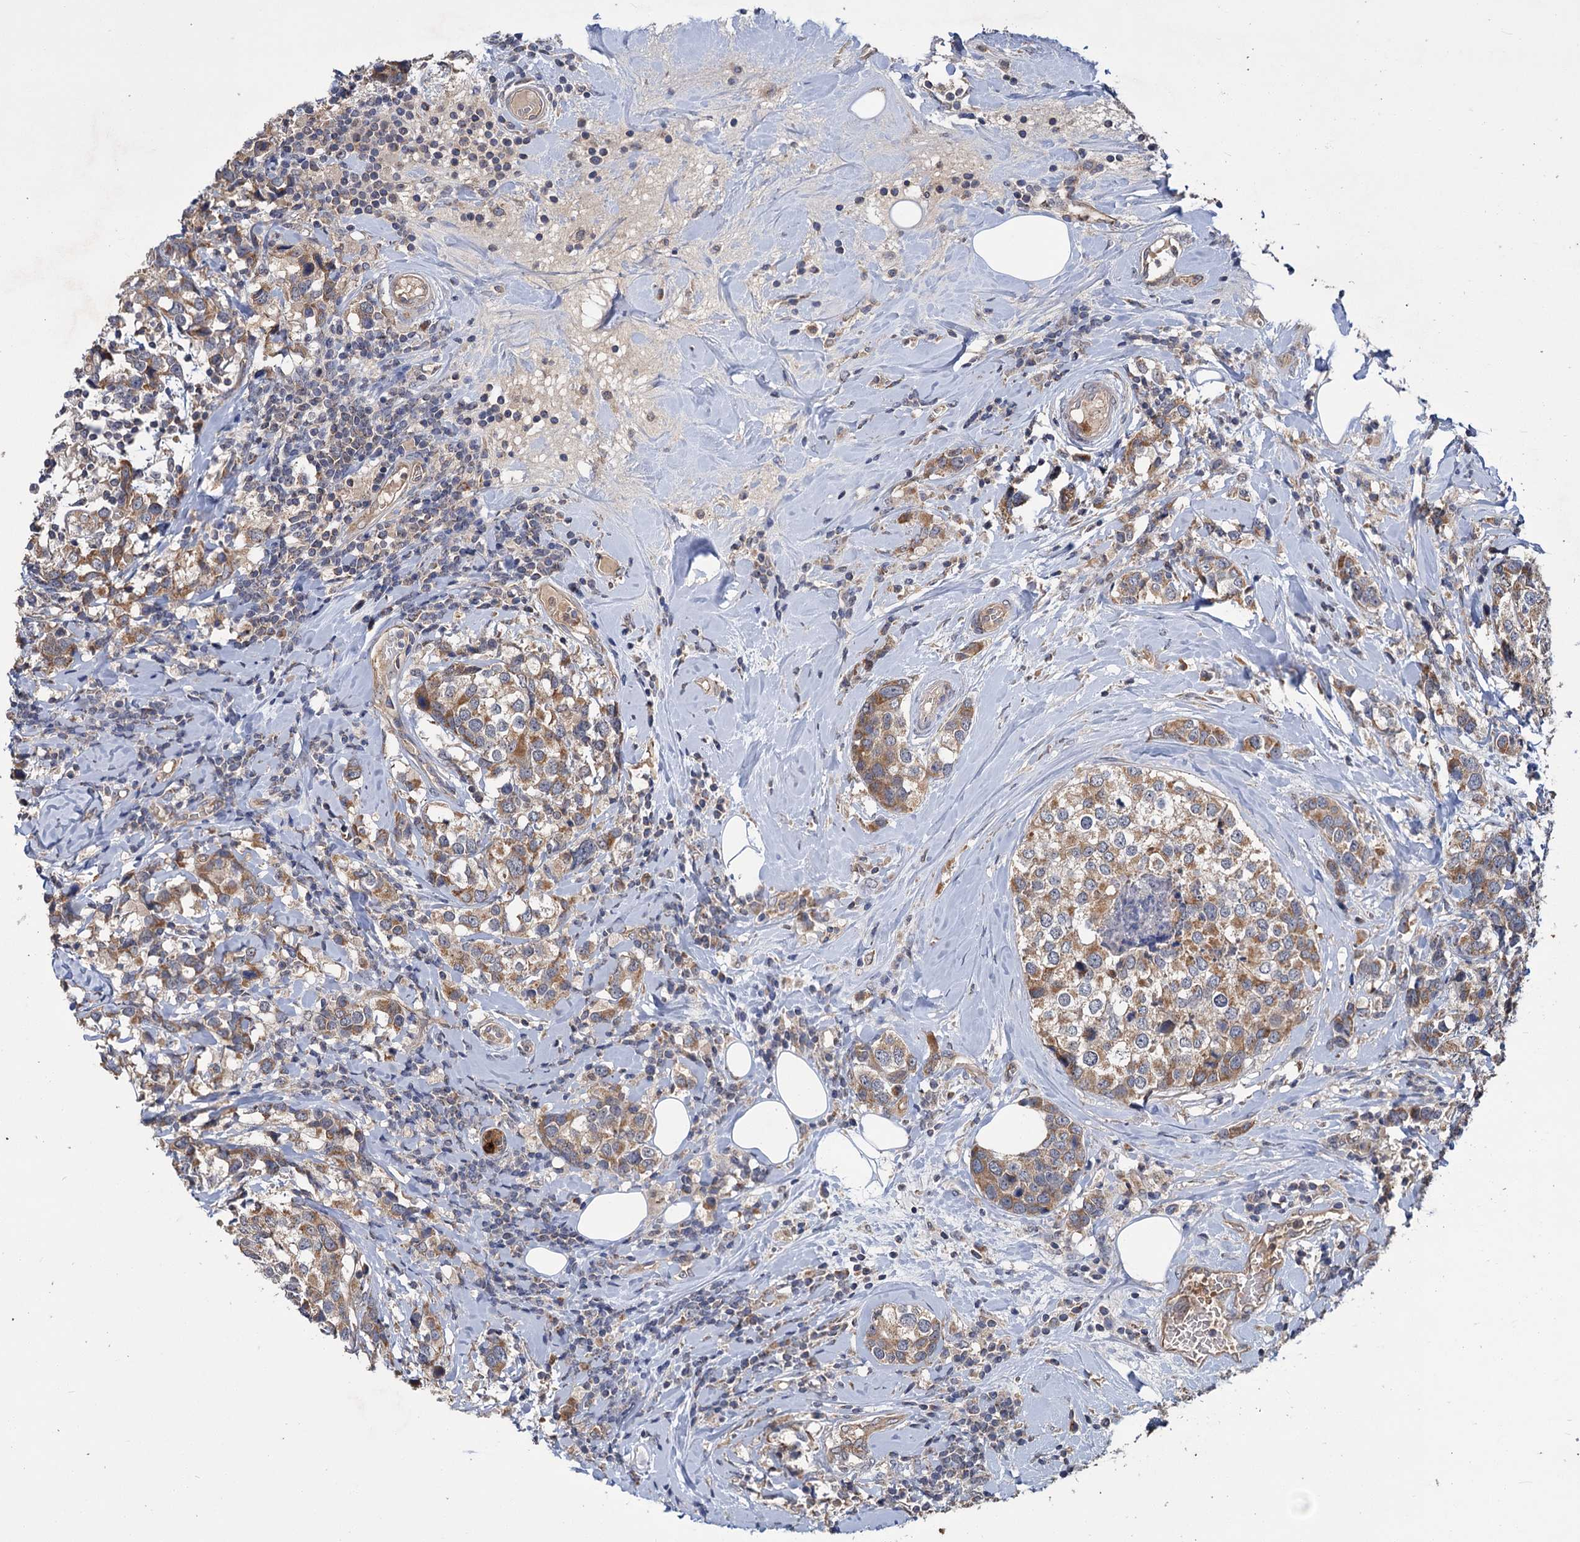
{"staining": {"intensity": "moderate", "quantity": ">75%", "location": "cytoplasmic/membranous"}, "tissue": "breast cancer", "cell_type": "Tumor cells", "image_type": "cancer", "snomed": [{"axis": "morphology", "description": "Lobular carcinoma"}, {"axis": "topography", "description": "Breast"}], "caption": "A brown stain highlights moderate cytoplasmic/membranous positivity of a protein in human lobular carcinoma (breast) tumor cells.", "gene": "DYNC2H1", "patient": {"sex": "female", "age": 59}}